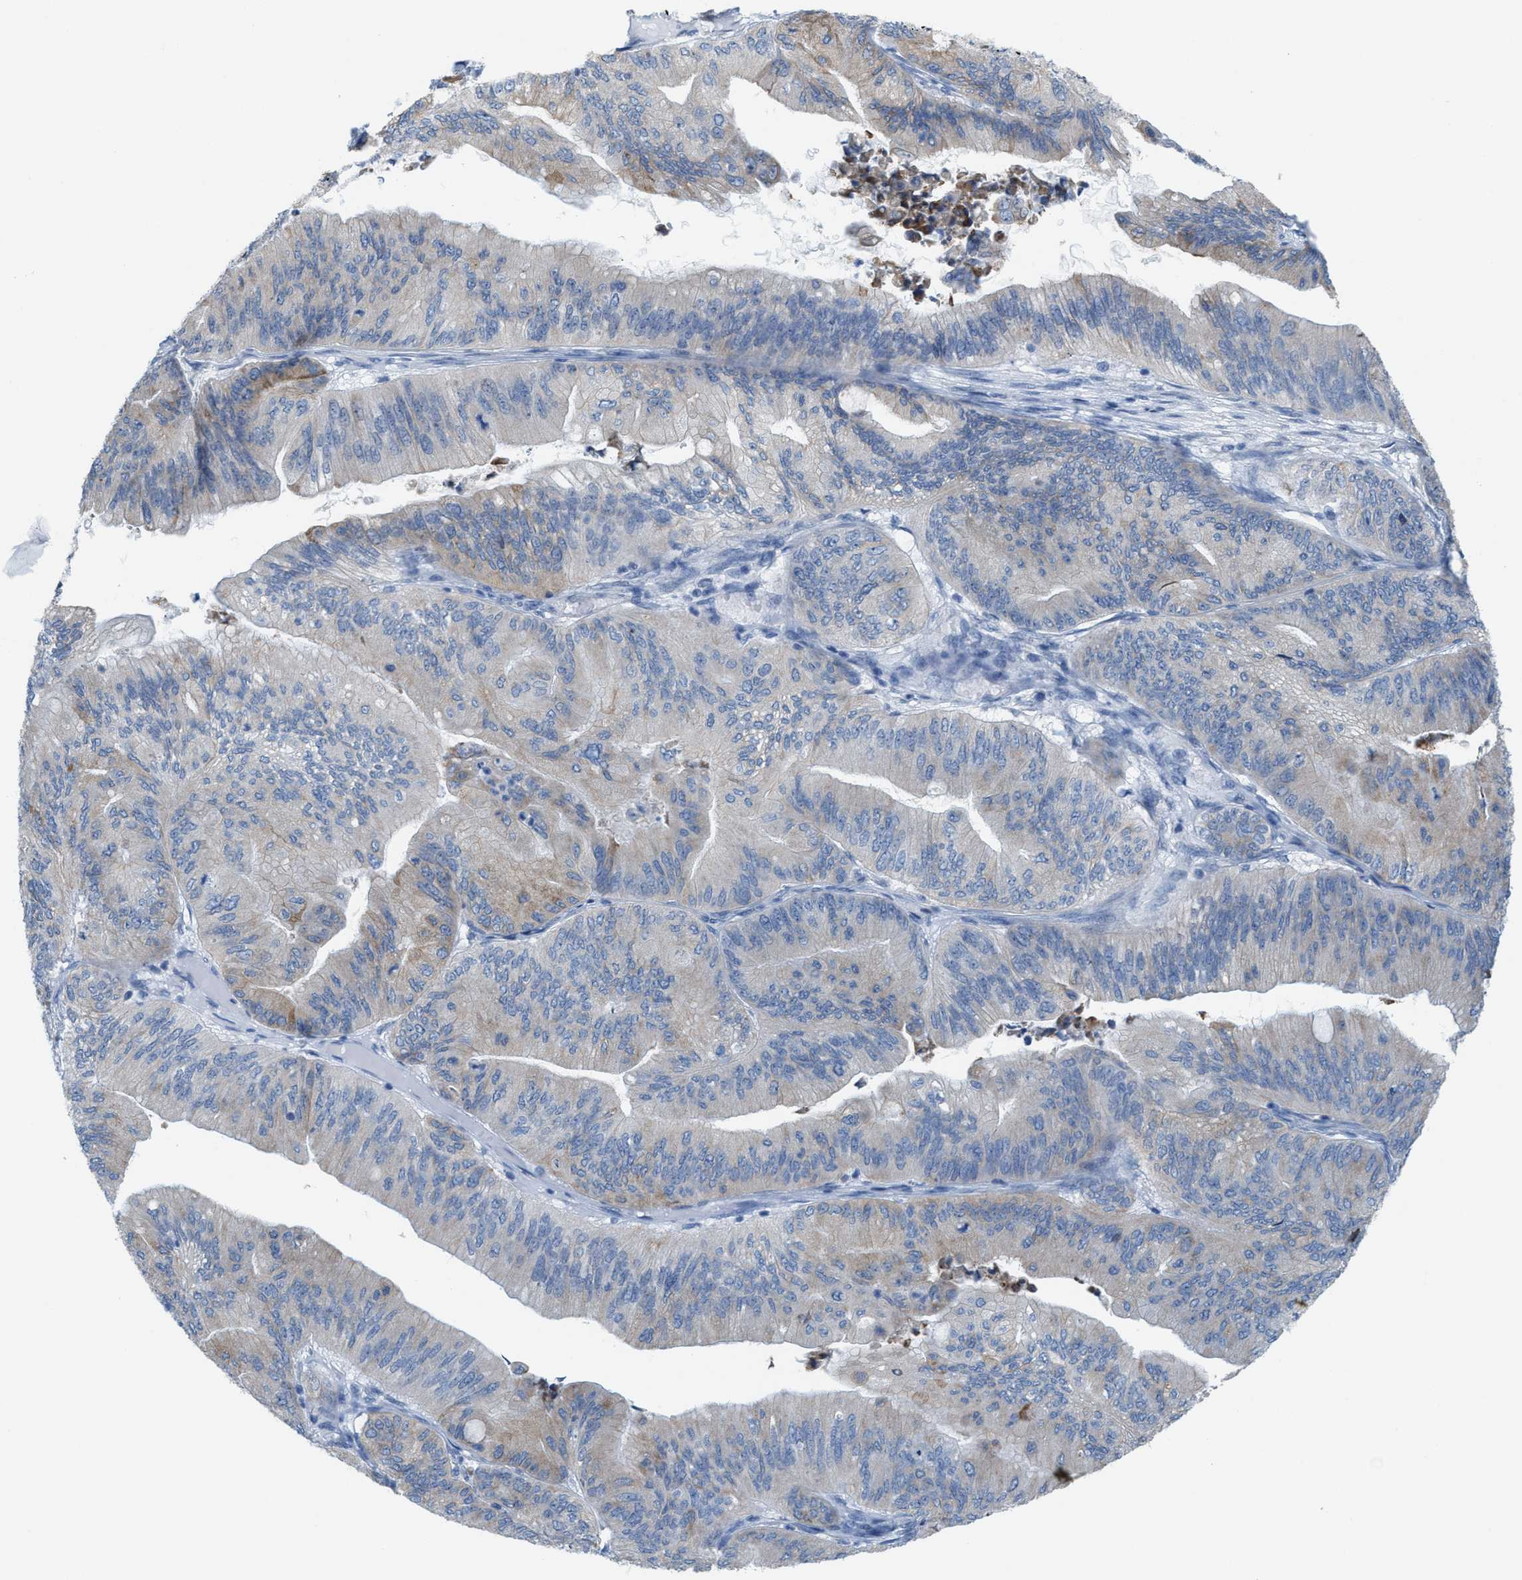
{"staining": {"intensity": "weak", "quantity": "<25%", "location": "cytoplasmic/membranous"}, "tissue": "ovarian cancer", "cell_type": "Tumor cells", "image_type": "cancer", "snomed": [{"axis": "morphology", "description": "Cystadenocarcinoma, mucinous, NOS"}, {"axis": "topography", "description": "Ovary"}], "caption": "DAB (3,3'-diaminobenzidine) immunohistochemical staining of ovarian mucinous cystadenocarcinoma shows no significant positivity in tumor cells.", "gene": "KIFC3", "patient": {"sex": "female", "age": 61}}